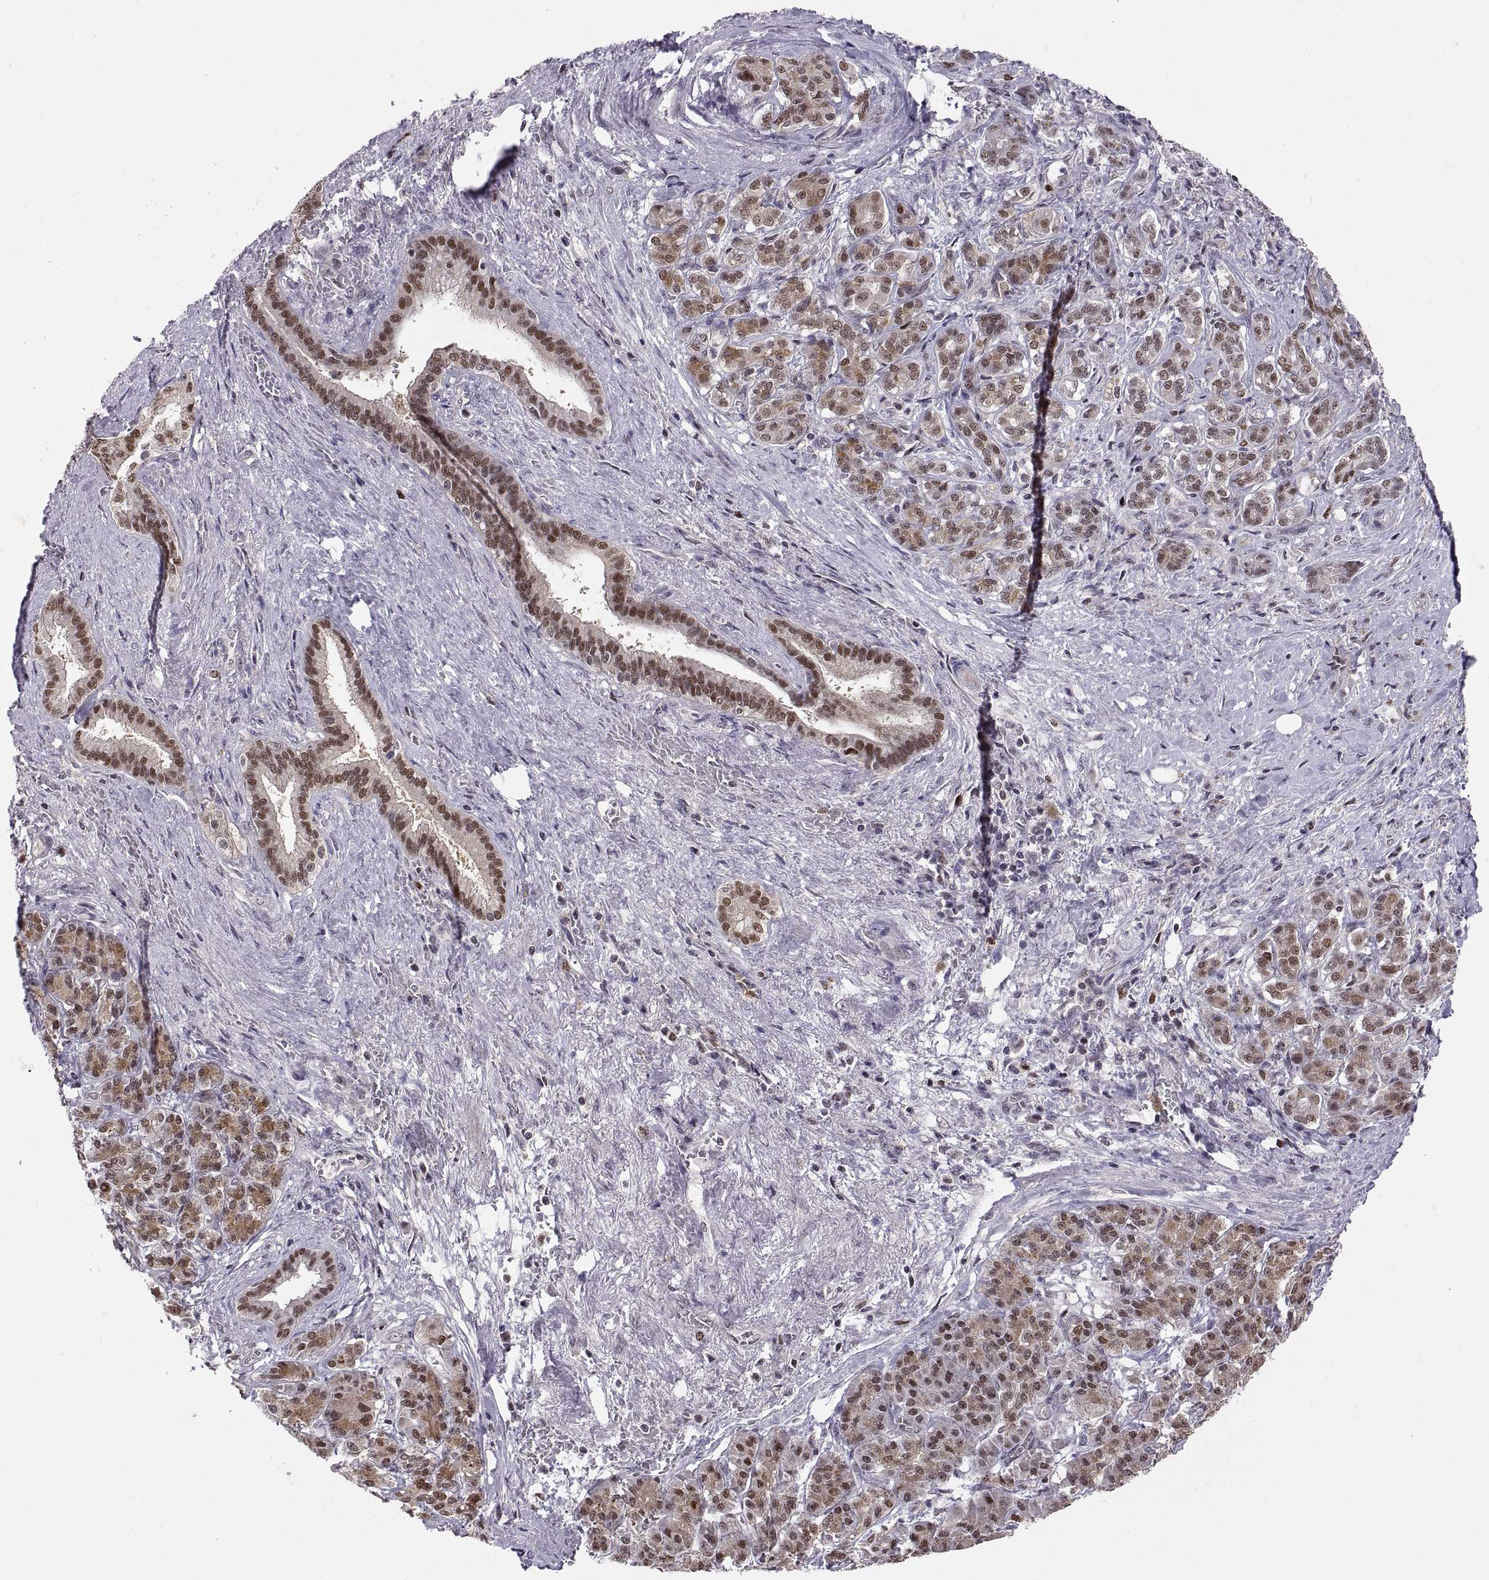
{"staining": {"intensity": "moderate", "quantity": ">75%", "location": "nuclear"}, "tissue": "pancreatic cancer", "cell_type": "Tumor cells", "image_type": "cancer", "snomed": [{"axis": "morphology", "description": "Normal tissue, NOS"}, {"axis": "morphology", "description": "Inflammation, NOS"}, {"axis": "morphology", "description": "Adenocarcinoma, NOS"}, {"axis": "topography", "description": "Pancreas"}], "caption": "A histopathology image of human pancreatic adenocarcinoma stained for a protein demonstrates moderate nuclear brown staining in tumor cells.", "gene": "CHFR", "patient": {"sex": "male", "age": 57}}